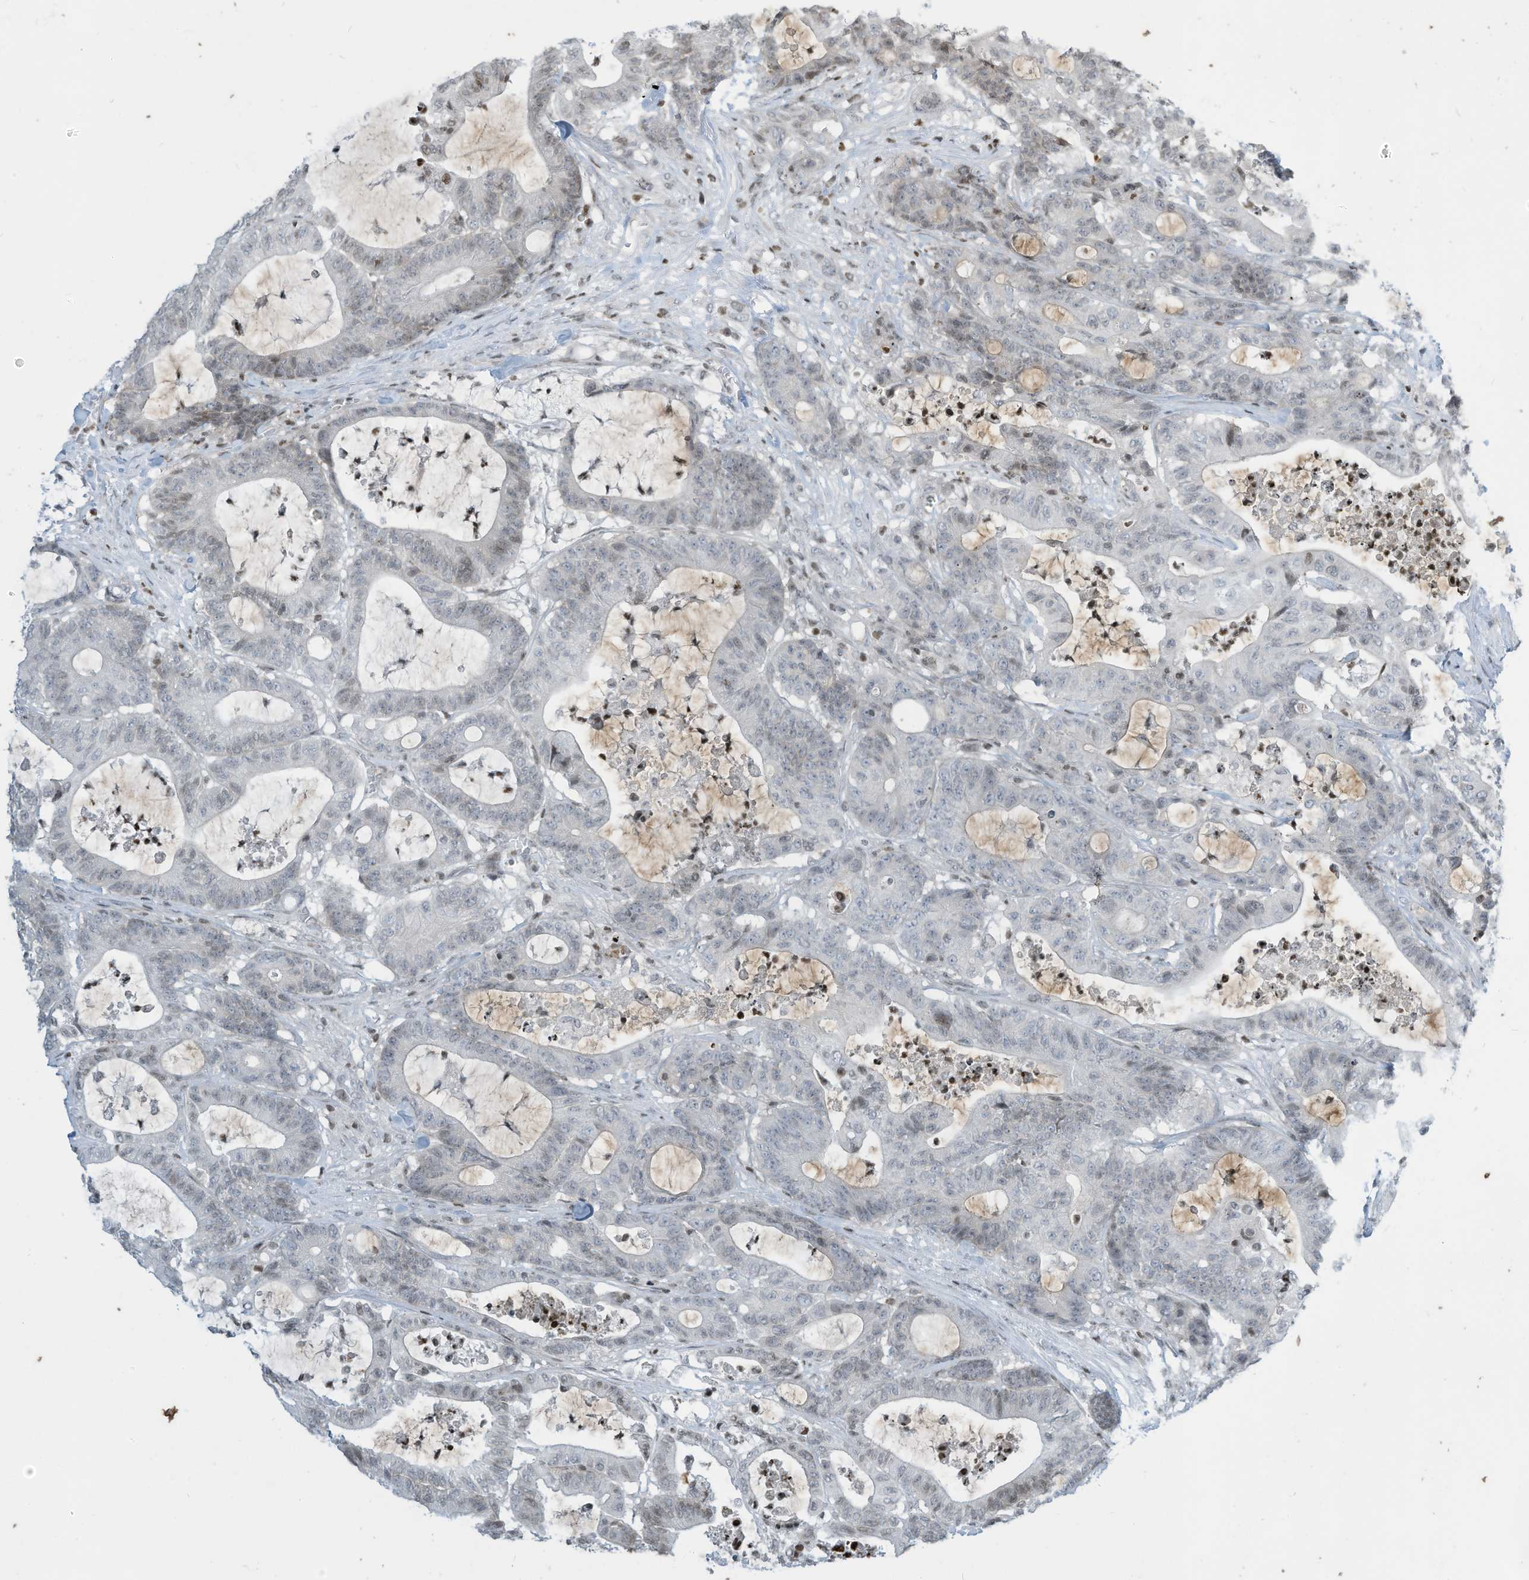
{"staining": {"intensity": "weak", "quantity": "<25%", "location": "nuclear"}, "tissue": "colorectal cancer", "cell_type": "Tumor cells", "image_type": "cancer", "snomed": [{"axis": "morphology", "description": "Adenocarcinoma, NOS"}, {"axis": "topography", "description": "Colon"}], "caption": "Colorectal cancer was stained to show a protein in brown. There is no significant expression in tumor cells. (Stains: DAB IHC with hematoxylin counter stain, Microscopy: brightfield microscopy at high magnification).", "gene": "ADI1", "patient": {"sex": "female", "age": 84}}